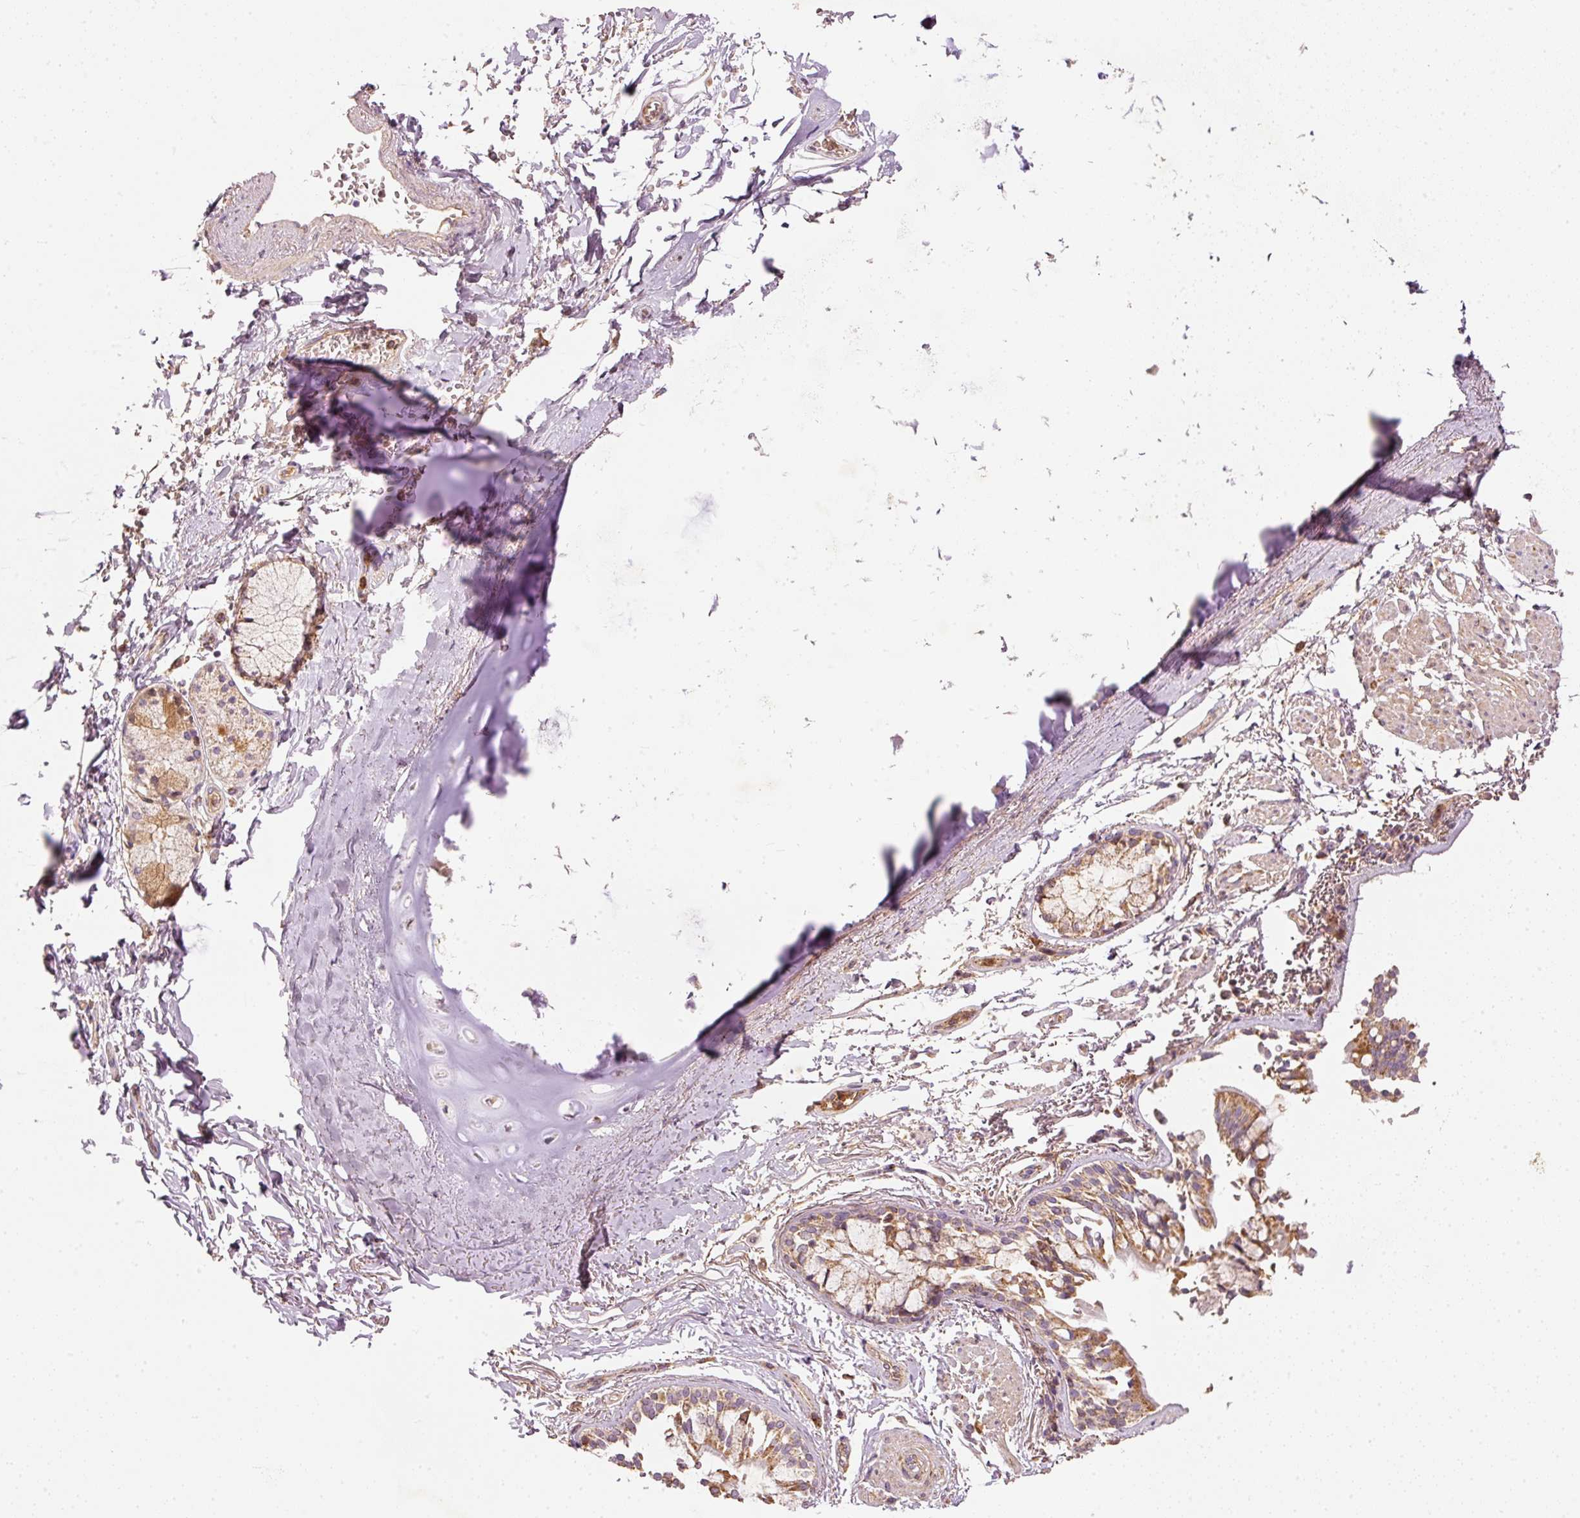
{"staining": {"intensity": "strong", "quantity": ">75%", "location": "cytoplasmic/membranous"}, "tissue": "bronchus", "cell_type": "Respiratory epithelial cells", "image_type": "normal", "snomed": [{"axis": "morphology", "description": "Normal tissue, NOS"}, {"axis": "topography", "description": "Bronchus"}], "caption": "Protein expression analysis of unremarkable human bronchus reveals strong cytoplasmic/membranous staining in about >75% of respiratory epithelial cells. The staining is performed using DAB brown chromogen to label protein expression. The nuclei are counter-stained blue using hematoxylin.", "gene": "PSENEN", "patient": {"sex": "male", "age": 70}}